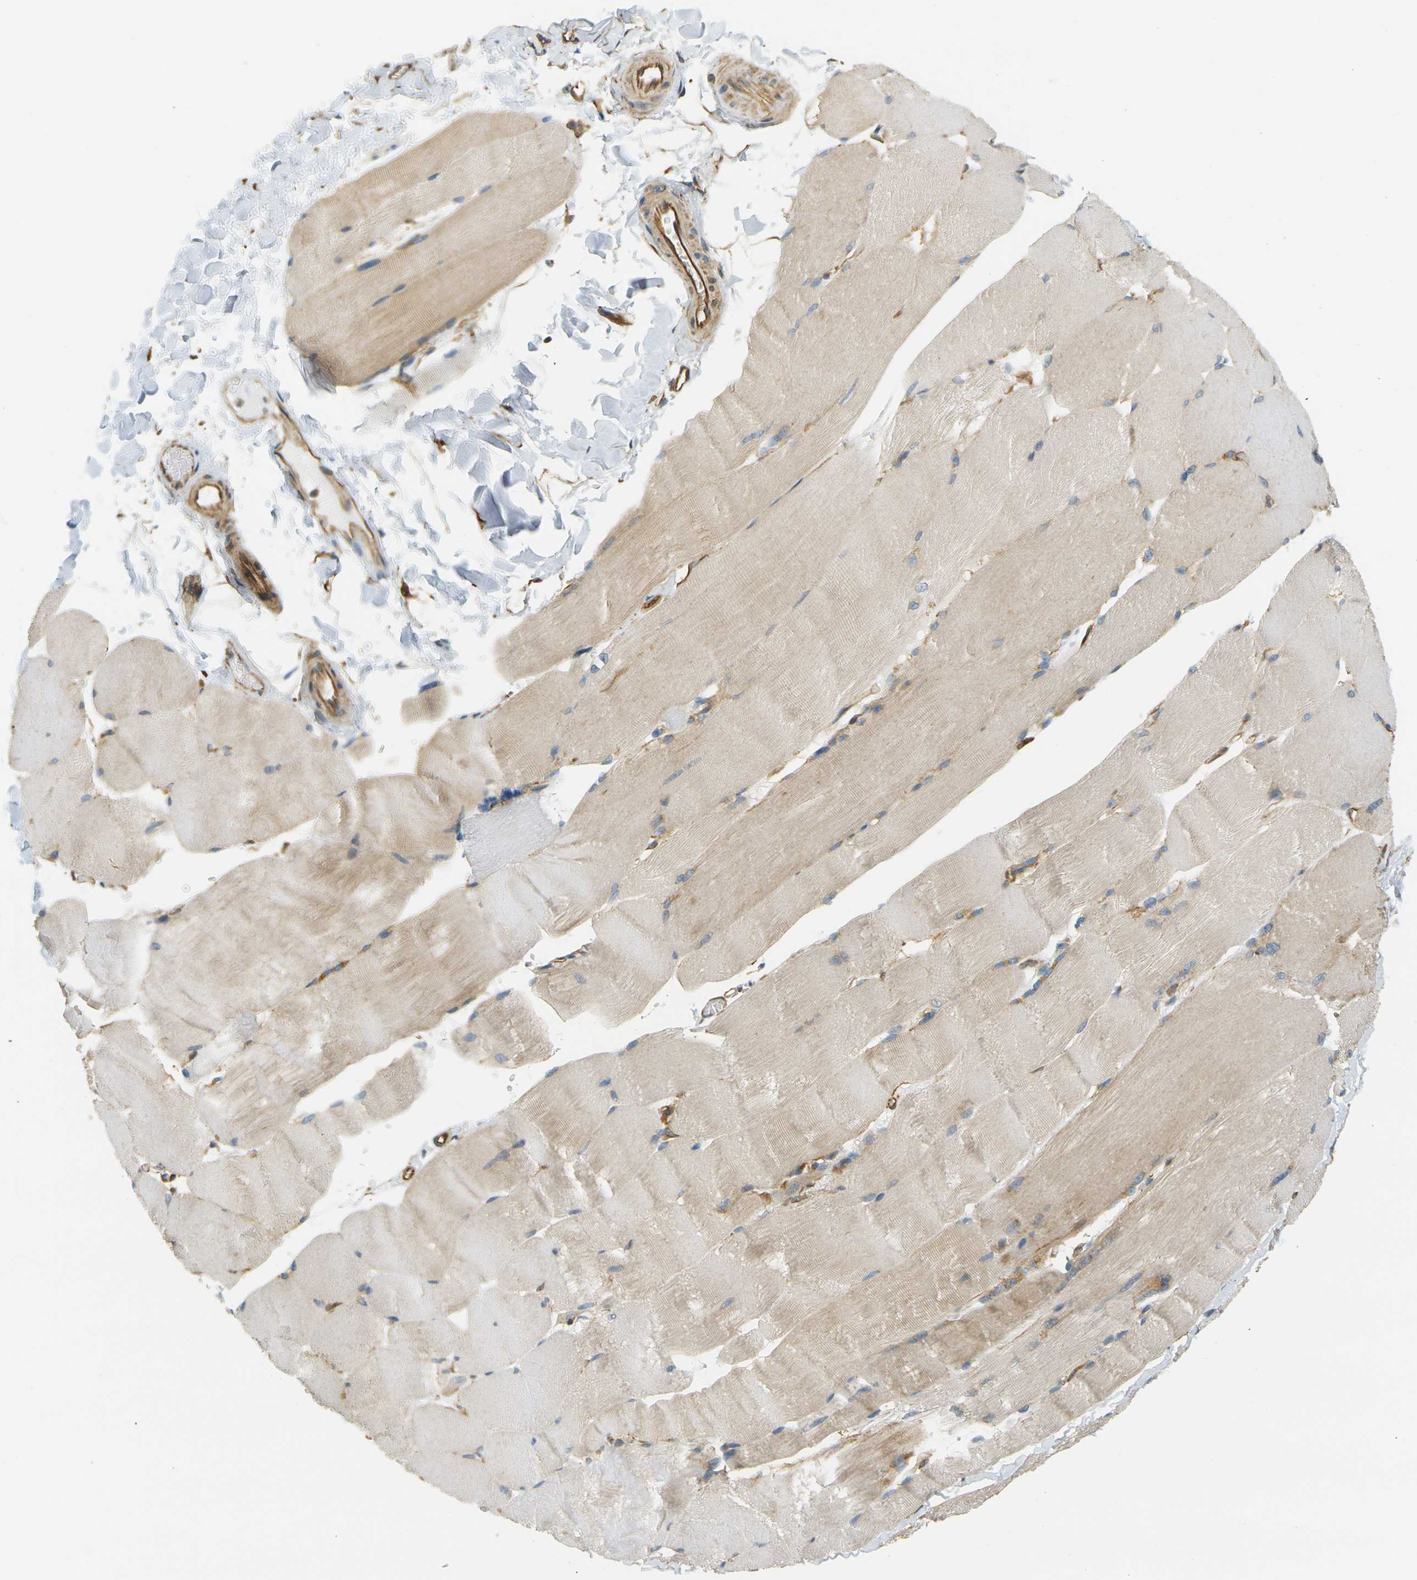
{"staining": {"intensity": "weak", "quantity": ">75%", "location": "cytoplasmic/membranous"}, "tissue": "skeletal muscle", "cell_type": "Myocytes", "image_type": "normal", "snomed": [{"axis": "morphology", "description": "Normal tissue, NOS"}, {"axis": "topography", "description": "Skin"}, {"axis": "topography", "description": "Skeletal muscle"}], "caption": "Myocytes display weak cytoplasmic/membranous staining in approximately >75% of cells in benign skeletal muscle.", "gene": "CYTH3", "patient": {"sex": "male", "age": 83}}